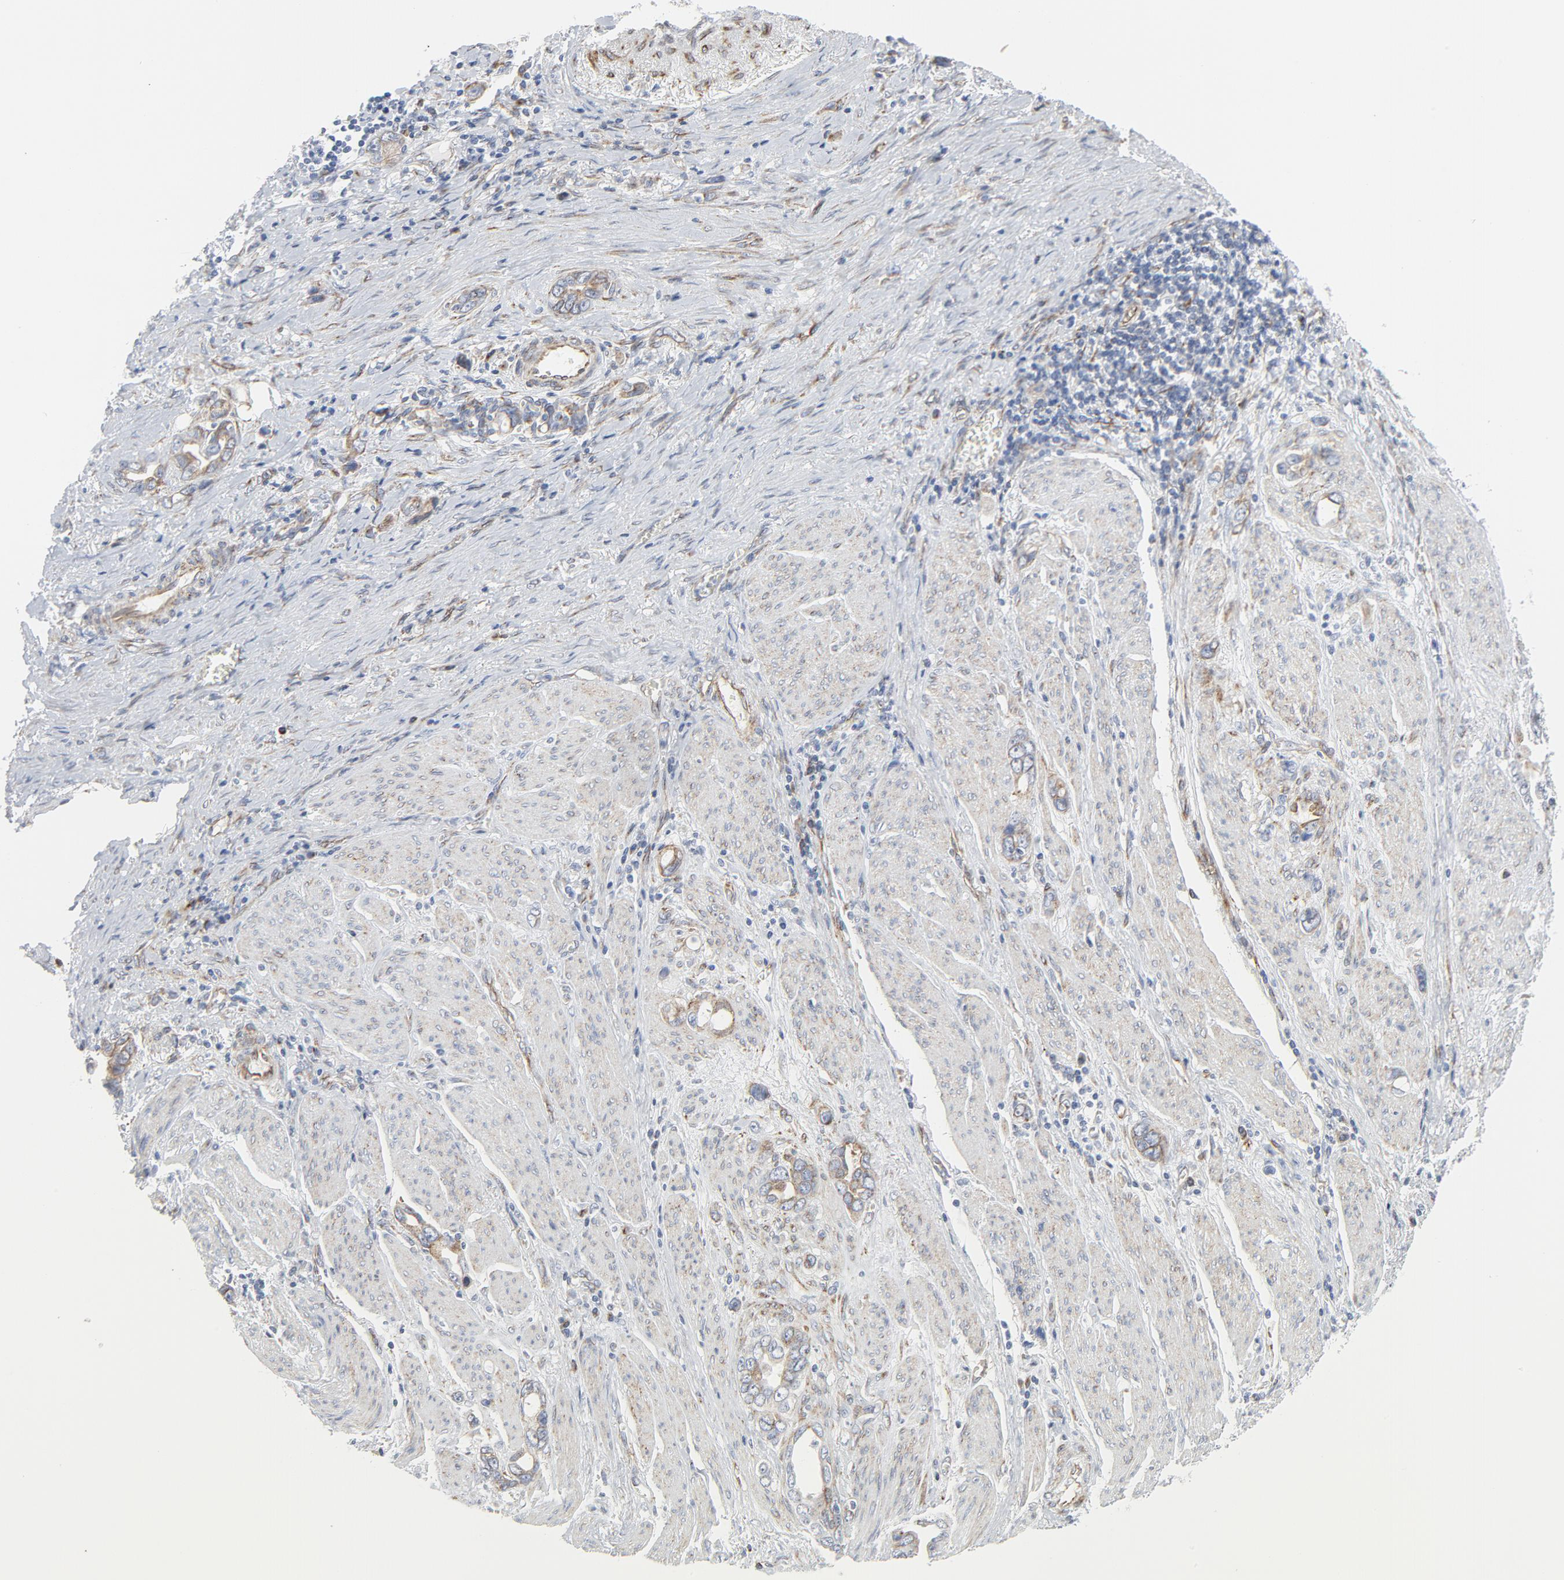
{"staining": {"intensity": "weak", "quantity": "<25%", "location": "cytoplasmic/membranous"}, "tissue": "stomach cancer", "cell_type": "Tumor cells", "image_type": "cancer", "snomed": [{"axis": "morphology", "description": "Adenocarcinoma, NOS"}, {"axis": "topography", "description": "Stomach"}], "caption": "The immunohistochemistry (IHC) image has no significant expression in tumor cells of stomach cancer (adenocarcinoma) tissue.", "gene": "TUBB1", "patient": {"sex": "male", "age": 78}}